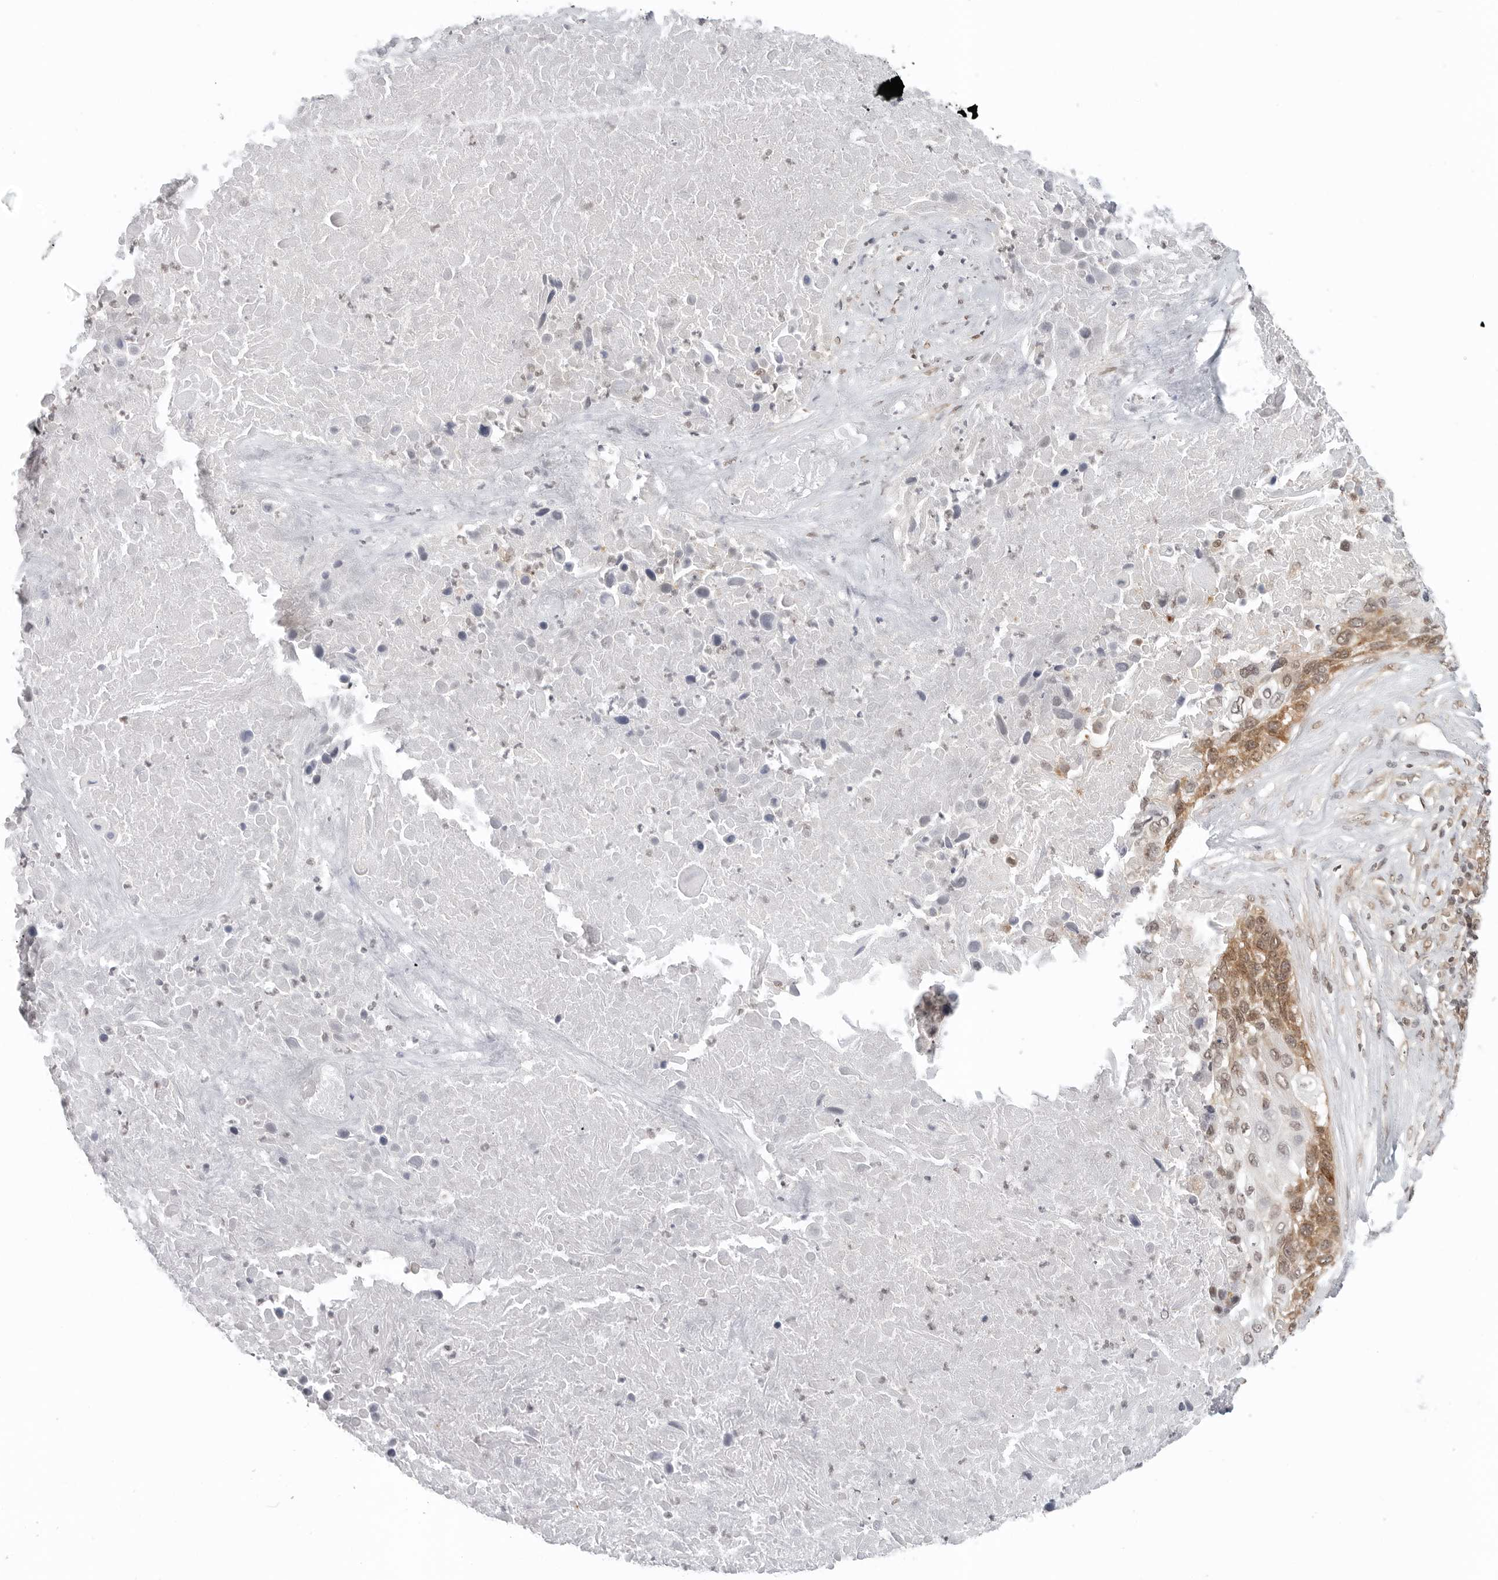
{"staining": {"intensity": "moderate", "quantity": ">75%", "location": "cytoplasmic/membranous,nuclear"}, "tissue": "lung cancer", "cell_type": "Tumor cells", "image_type": "cancer", "snomed": [{"axis": "morphology", "description": "Squamous cell carcinoma, NOS"}, {"axis": "topography", "description": "Lung"}], "caption": "IHC image of human lung cancer (squamous cell carcinoma) stained for a protein (brown), which exhibits medium levels of moderate cytoplasmic/membranous and nuclear positivity in about >75% of tumor cells.", "gene": "METAP1", "patient": {"sex": "male", "age": 66}}